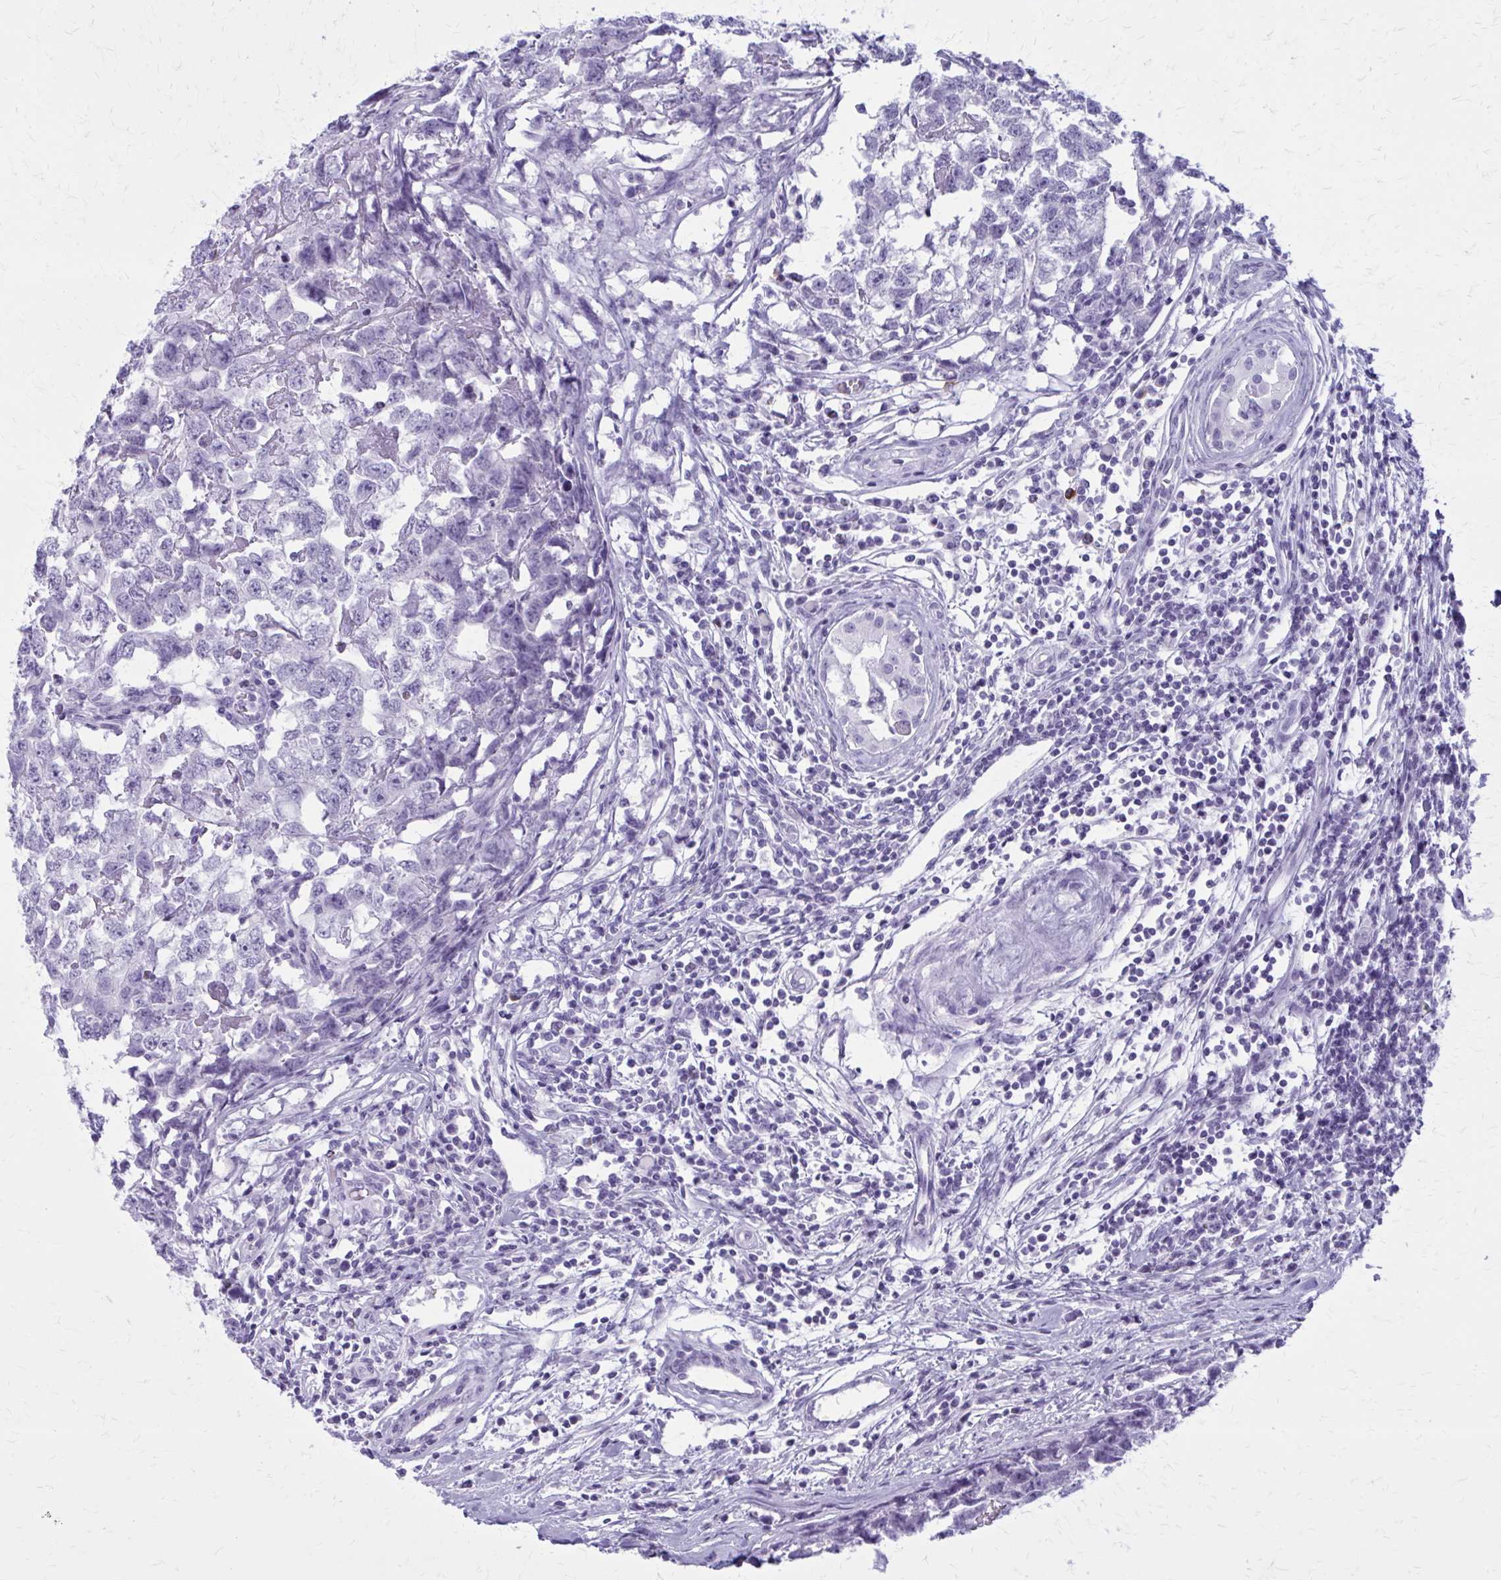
{"staining": {"intensity": "negative", "quantity": "none", "location": "none"}, "tissue": "testis cancer", "cell_type": "Tumor cells", "image_type": "cancer", "snomed": [{"axis": "morphology", "description": "Carcinoma, Embryonal, NOS"}, {"axis": "topography", "description": "Testis"}], "caption": "The image shows no staining of tumor cells in embryonal carcinoma (testis).", "gene": "ZDHHC7", "patient": {"sex": "male", "age": 22}}